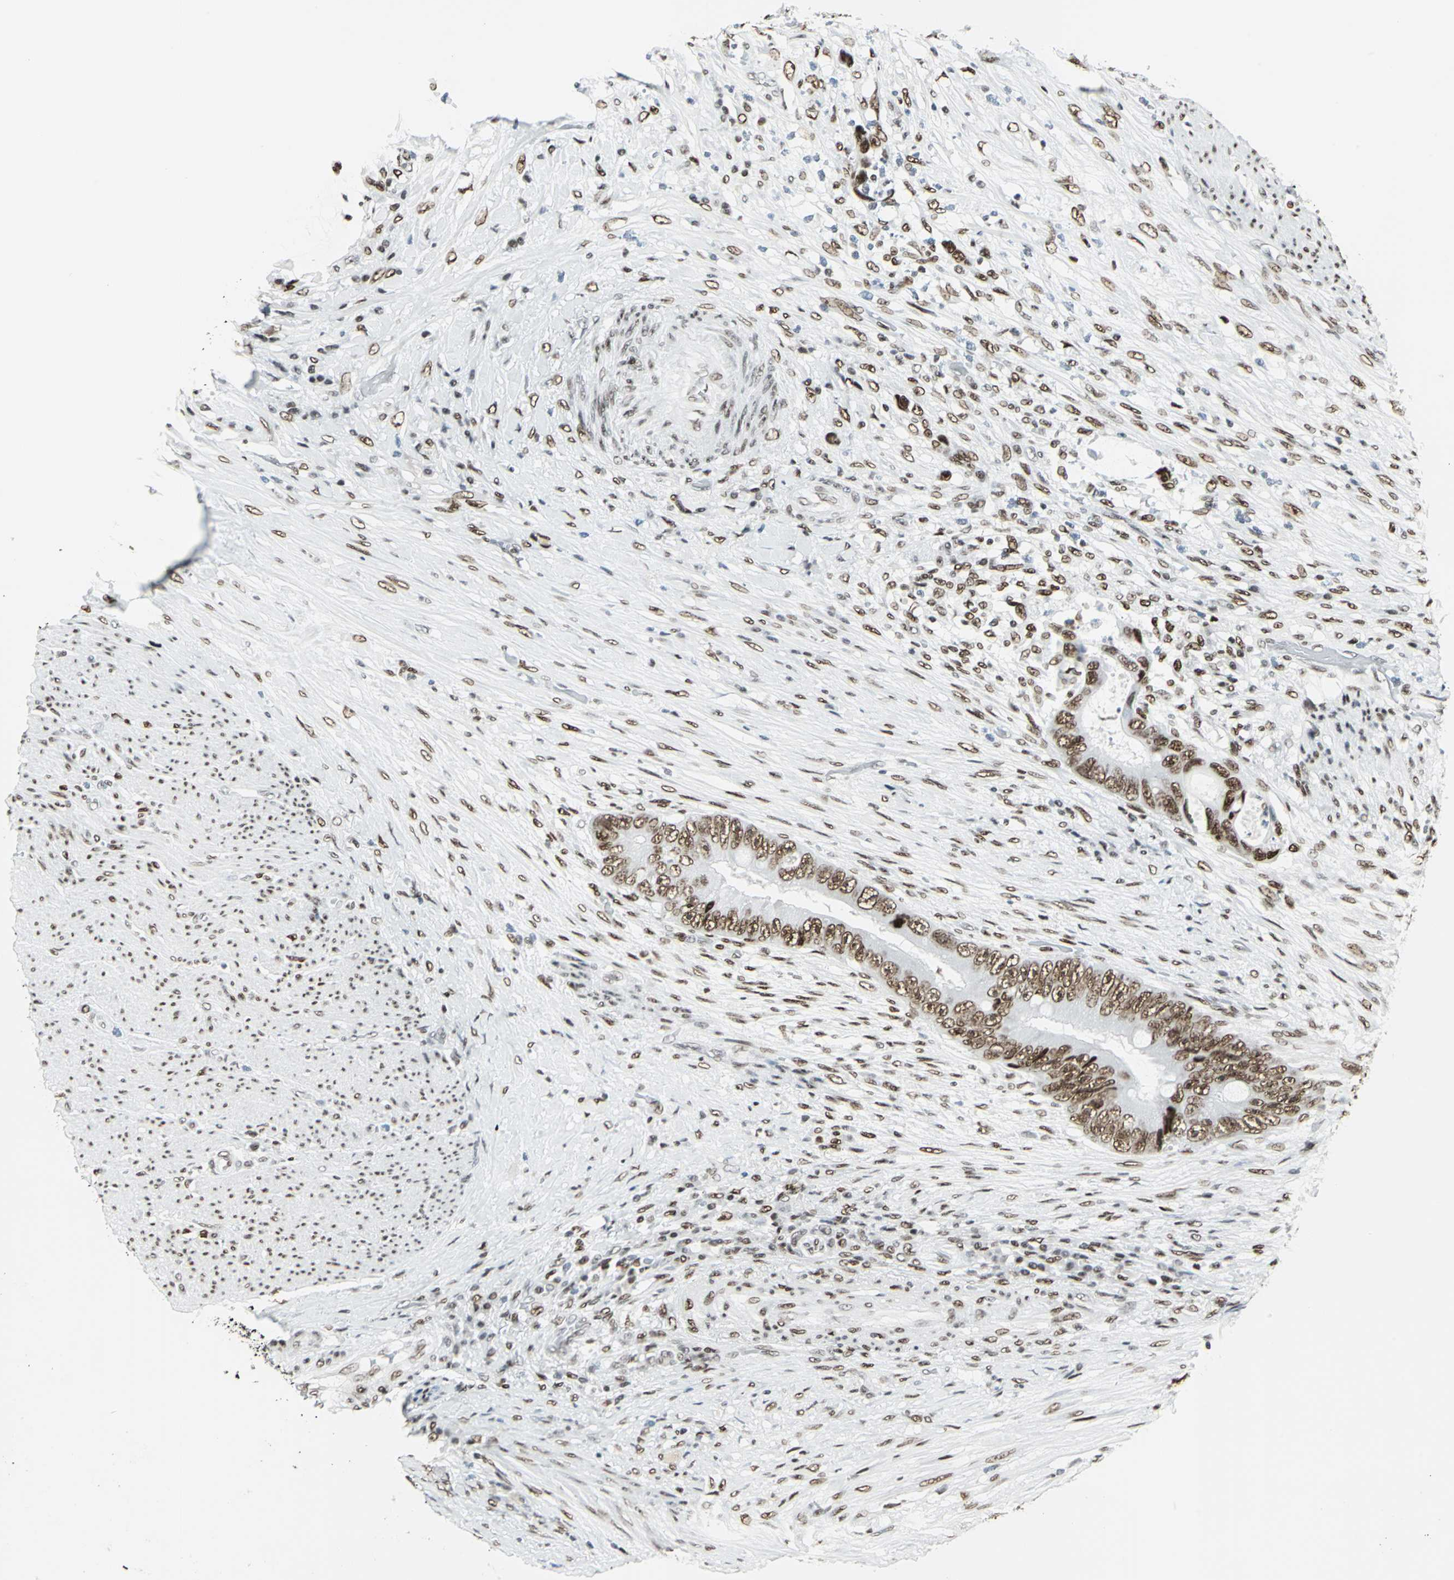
{"staining": {"intensity": "strong", "quantity": ">75%", "location": "nuclear"}, "tissue": "colorectal cancer", "cell_type": "Tumor cells", "image_type": "cancer", "snomed": [{"axis": "morphology", "description": "Adenocarcinoma, NOS"}, {"axis": "topography", "description": "Rectum"}], "caption": "A brown stain labels strong nuclear staining of a protein in adenocarcinoma (colorectal) tumor cells.", "gene": "HDAC2", "patient": {"sex": "female", "age": 77}}